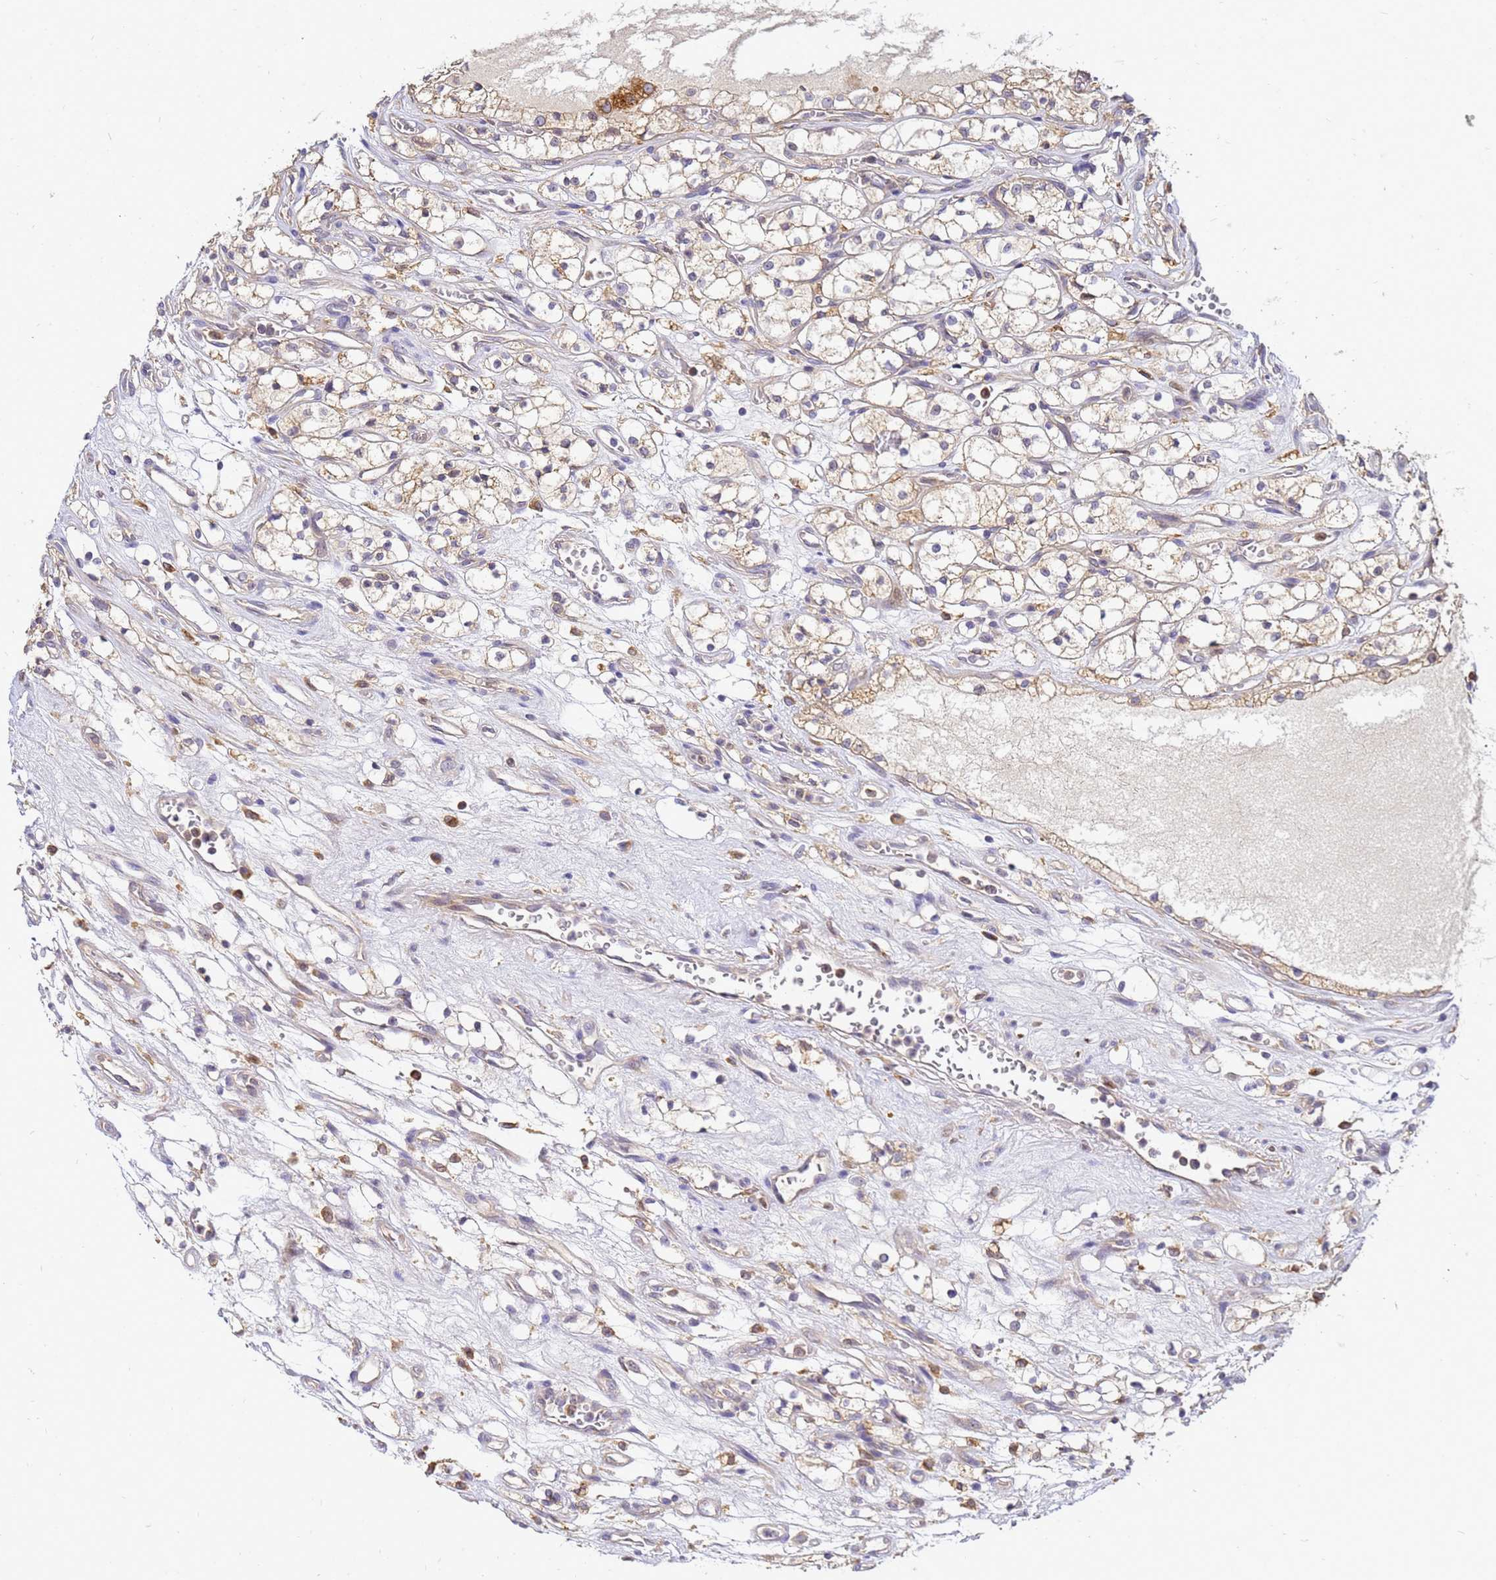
{"staining": {"intensity": "weak", "quantity": "25%-75%", "location": "cytoplasmic/membranous"}, "tissue": "renal cancer", "cell_type": "Tumor cells", "image_type": "cancer", "snomed": [{"axis": "morphology", "description": "Adenocarcinoma, NOS"}, {"axis": "topography", "description": "Kidney"}], "caption": "Immunohistochemical staining of renal adenocarcinoma demonstrates weak cytoplasmic/membranous protein positivity in about 25%-75% of tumor cells. (DAB = brown stain, brightfield microscopy at high magnification).", "gene": "ADPGK", "patient": {"sex": "female", "age": 69}}